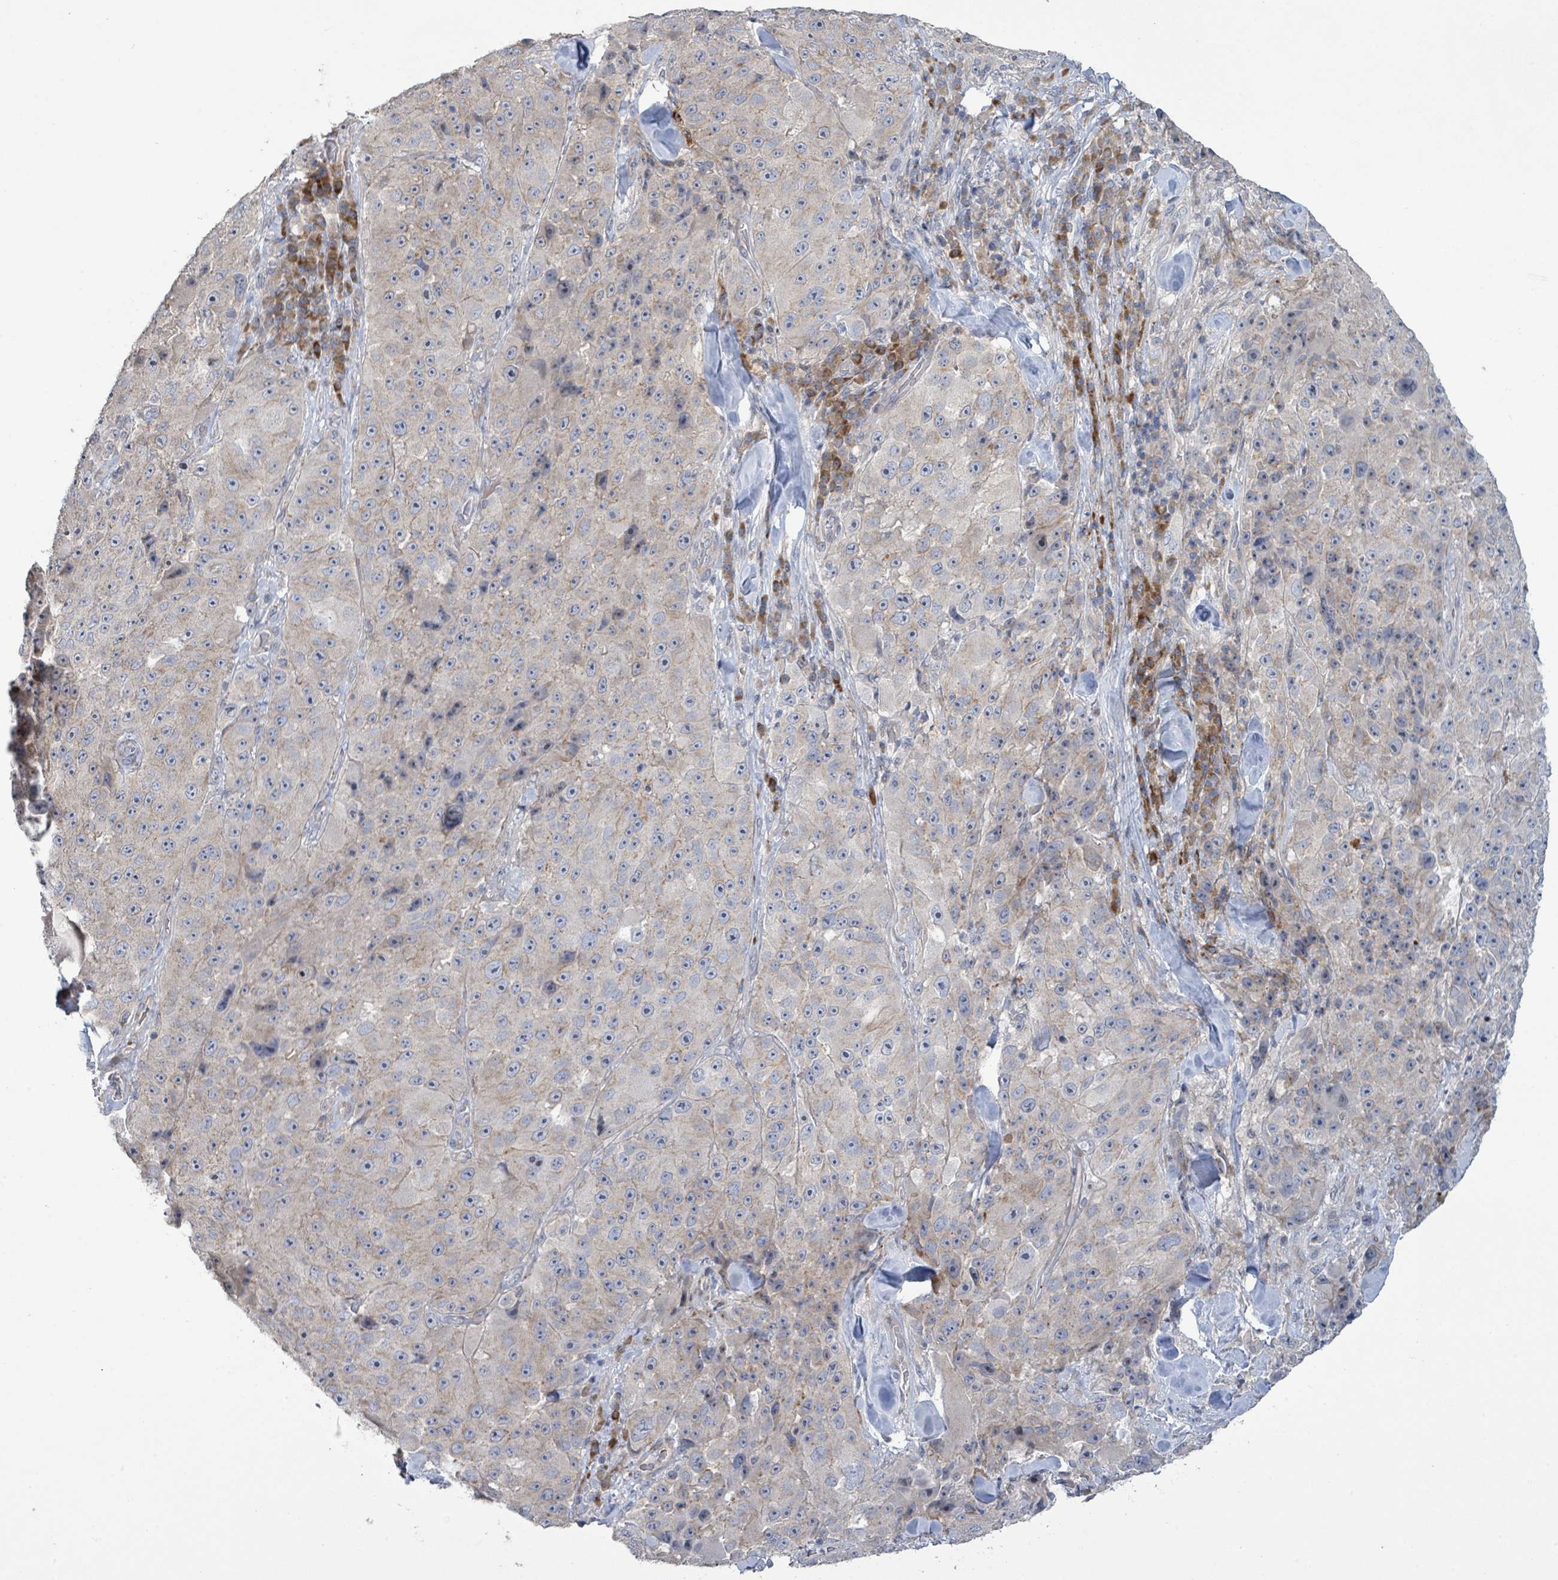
{"staining": {"intensity": "weak", "quantity": "<25%", "location": "cytoplasmic/membranous"}, "tissue": "melanoma", "cell_type": "Tumor cells", "image_type": "cancer", "snomed": [{"axis": "morphology", "description": "Malignant melanoma, Metastatic site"}, {"axis": "topography", "description": "Lymph node"}], "caption": "Photomicrograph shows no protein expression in tumor cells of malignant melanoma (metastatic site) tissue. (Stains: DAB immunohistochemistry (IHC) with hematoxylin counter stain, Microscopy: brightfield microscopy at high magnification).", "gene": "LILRA4", "patient": {"sex": "male", "age": 62}}